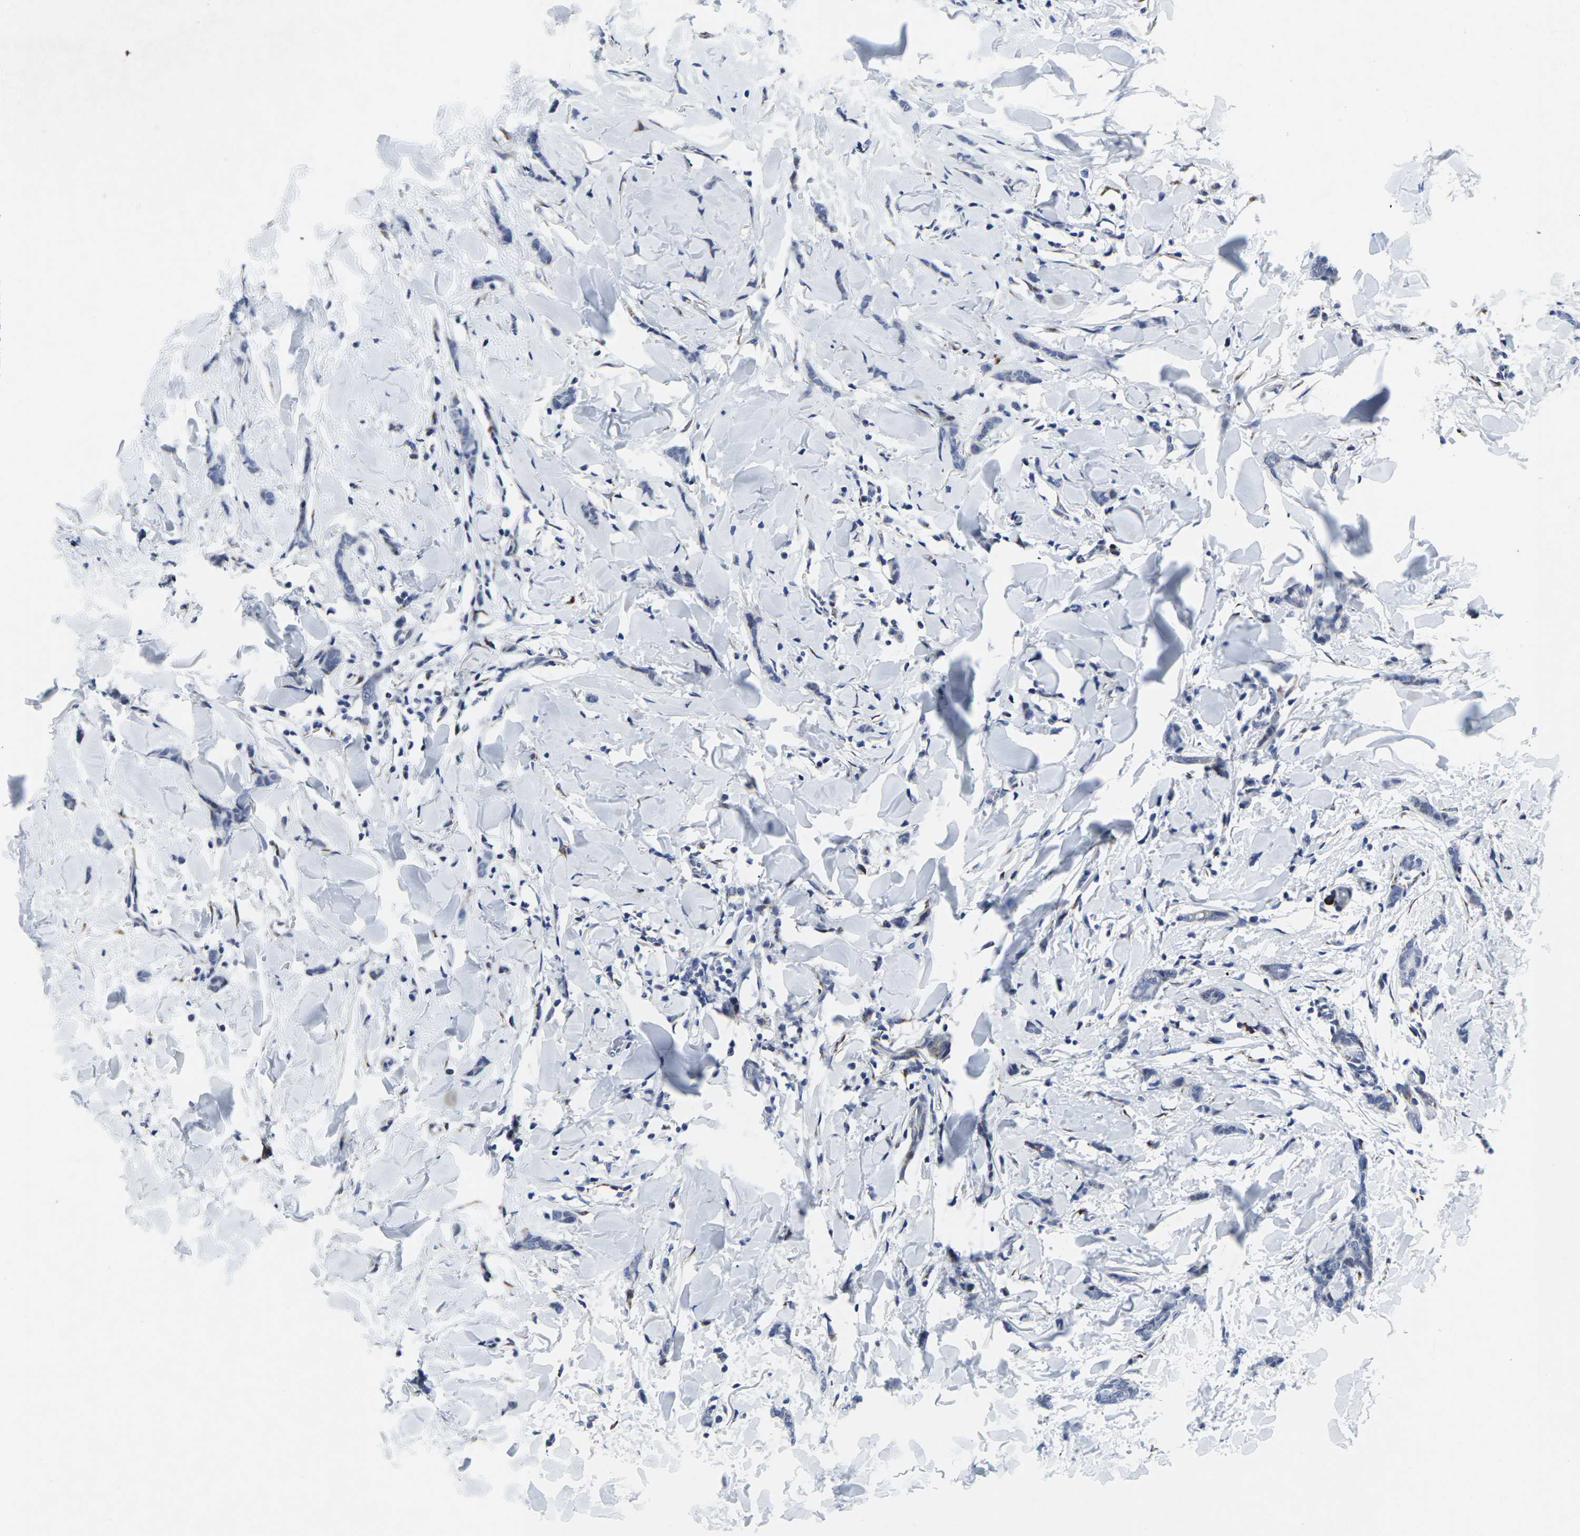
{"staining": {"intensity": "negative", "quantity": "none", "location": "none"}, "tissue": "breast cancer", "cell_type": "Tumor cells", "image_type": "cancer", "snomed": [{"axis": "morphology", "description": "Lobular carcinoma"}, {"axis": "topography", "description": "Skin"}, {"axis": "topography", "description": "Breast"}], "caption": "Photomicrograph shows no protein staining in tumor cells of lobular carcinoma (breast) tissue.", "gene": "RPN1", "patient": {"sex": "female", "age": 46}}